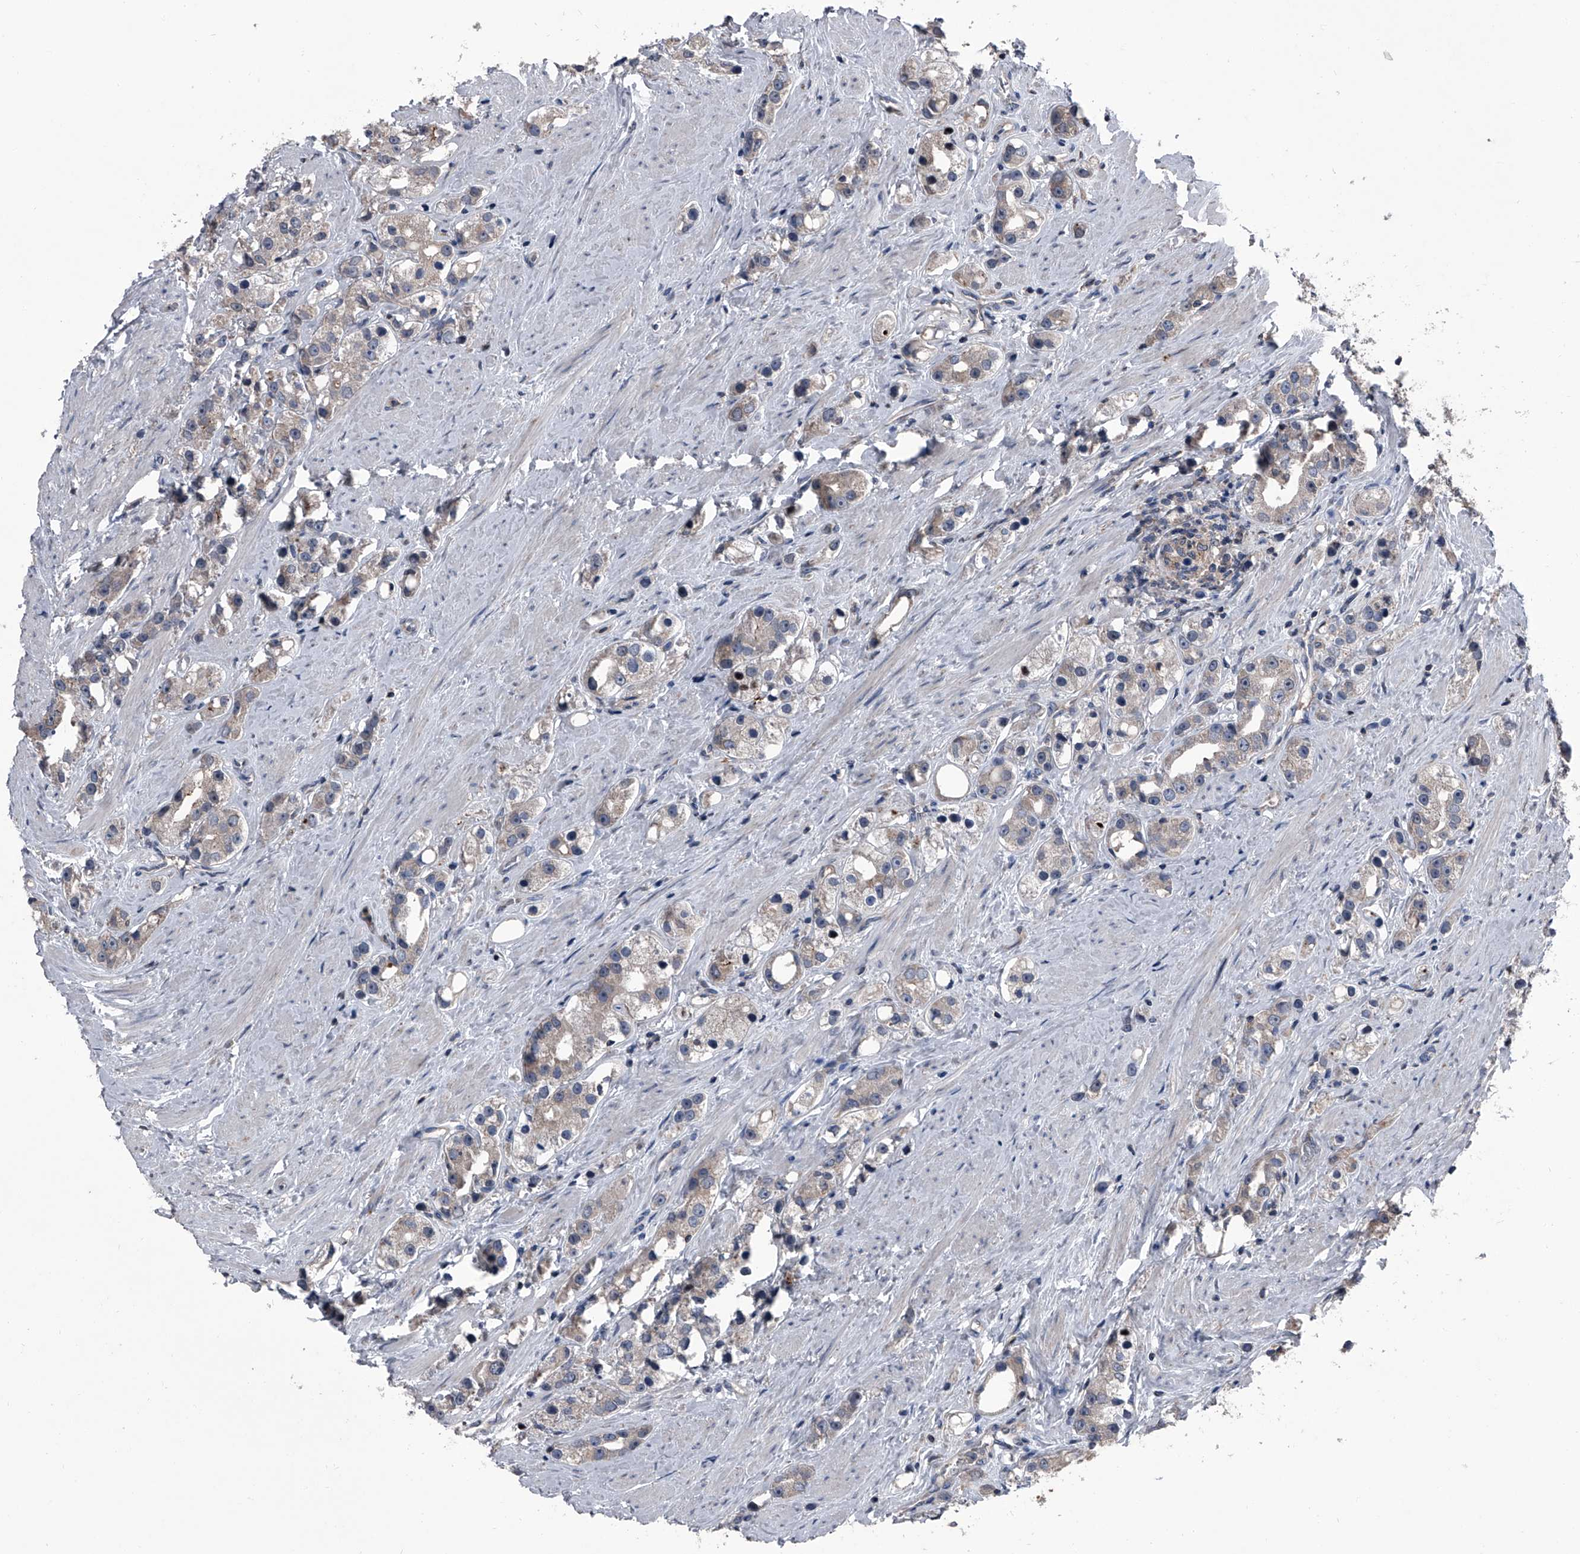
{"staining": {"intensity": "weak", "quantity": "25%-75%", "location": "cytoplasmic/membranous"}, "tissue": "prostate cancer", "cell_type": "Tumor cells", "image_type": "cancer", "snomed": [{"axis": "morphology", "description": "Adenocarcinoma, NOS"}, {"axis": "topography", "description": "Prostate"}], "caption": "The photomicrograph displays a brown stain indicating the presence of a protein in the cytoplasmic/membranous of tumor cells in adenocarcinoma (prostate).", "gene": "PIP5K1A", "patient": {"sex": "male", "age": 79}}